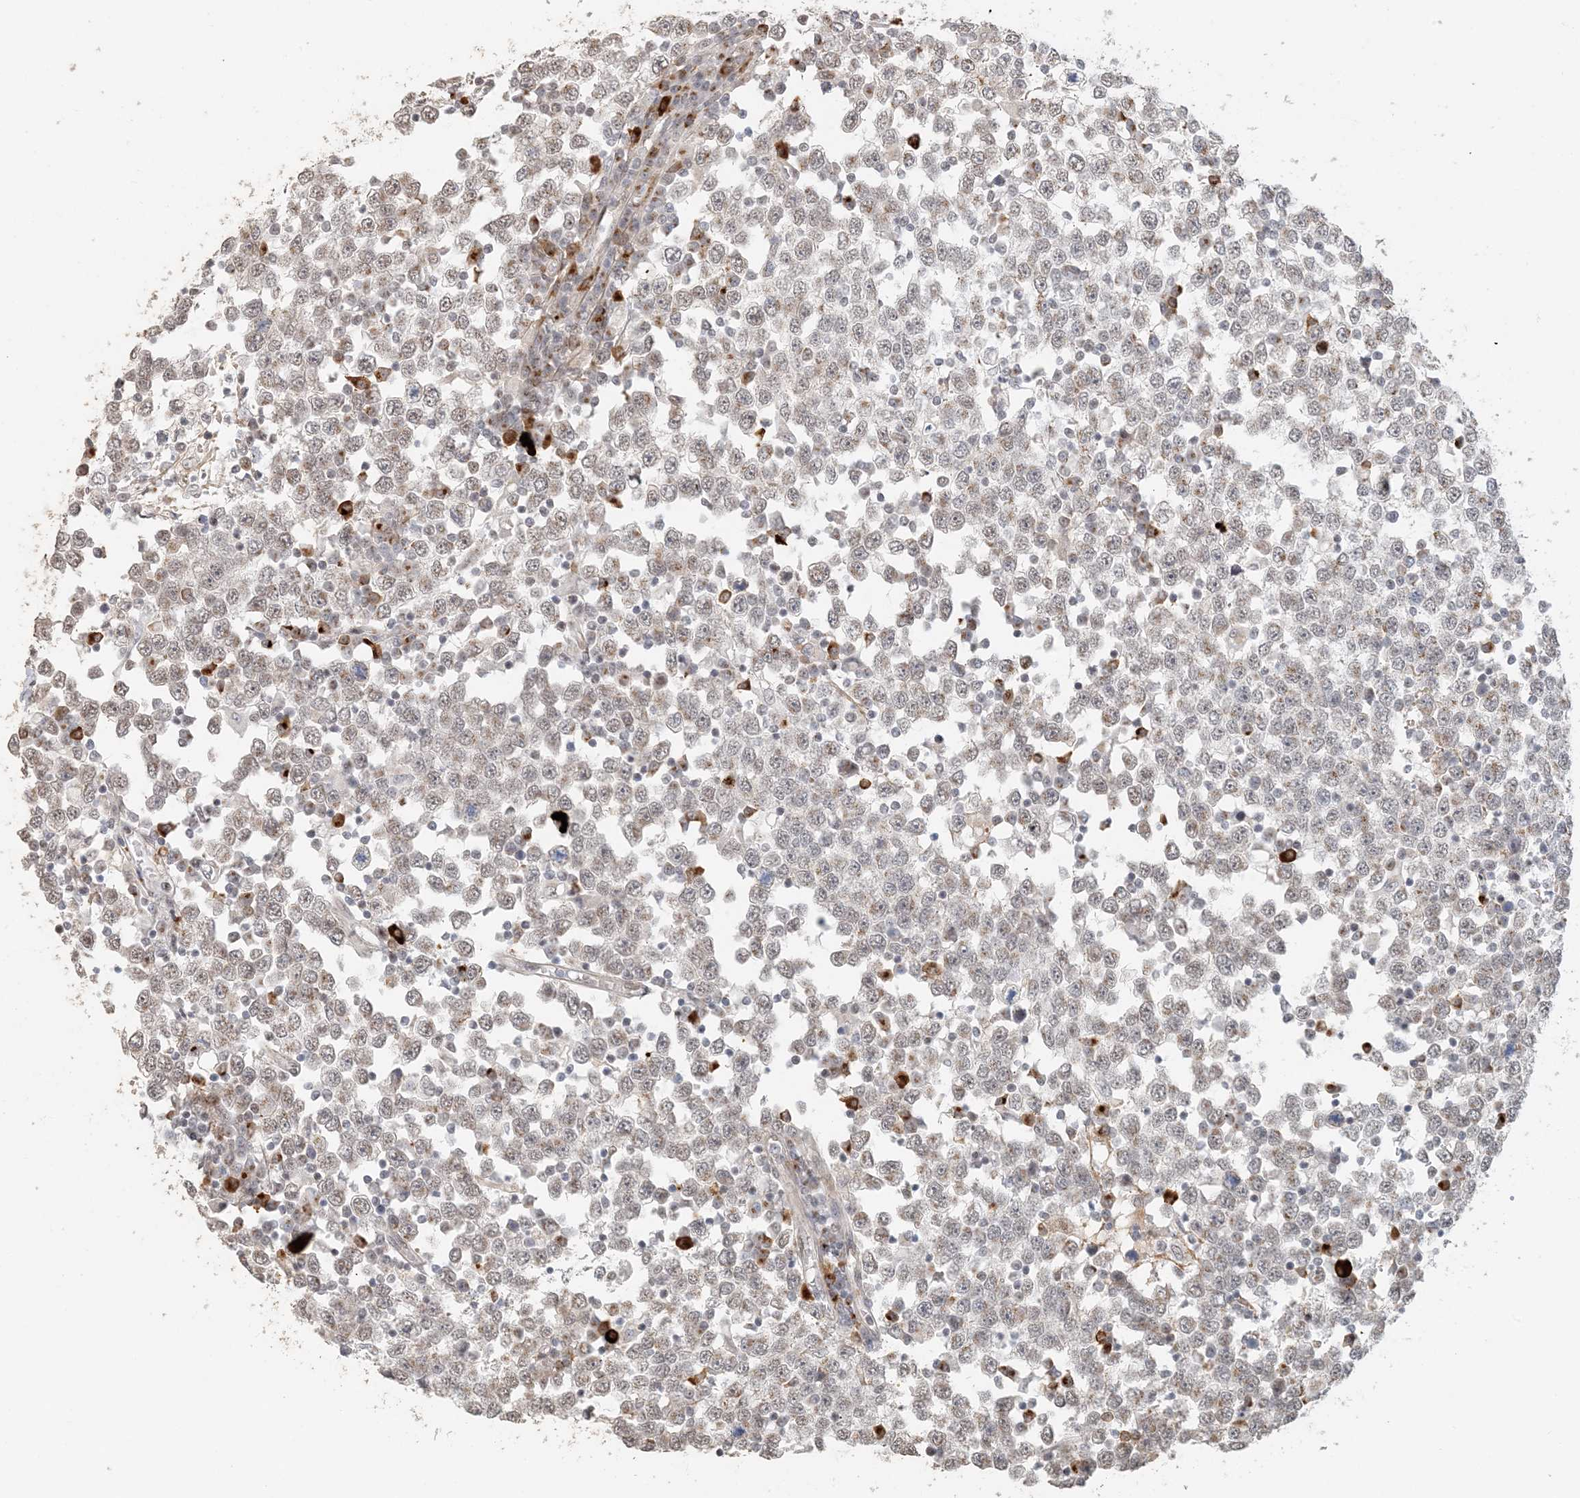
{"staining": {"intensity": "negative", "quantity": "none", "location": "none"}, "tissue": "testis cancer", "cell_type": "Tumor cells", "image_type": "cancer", "snomed": [{"axis": "morphology", "description": "Seminoma, NOS"}, {"axis": "topography", "description": "Testis"}], "caption": "A histopathology image of human seminoma (testis) is negative for staining in tumor cells. The staining is performed using DAB brown chromogen with nuclei counter-stained in using hematoxylin.", "gene": "ZCCHC4", "patient": {"sex": "male", "age": 65}}